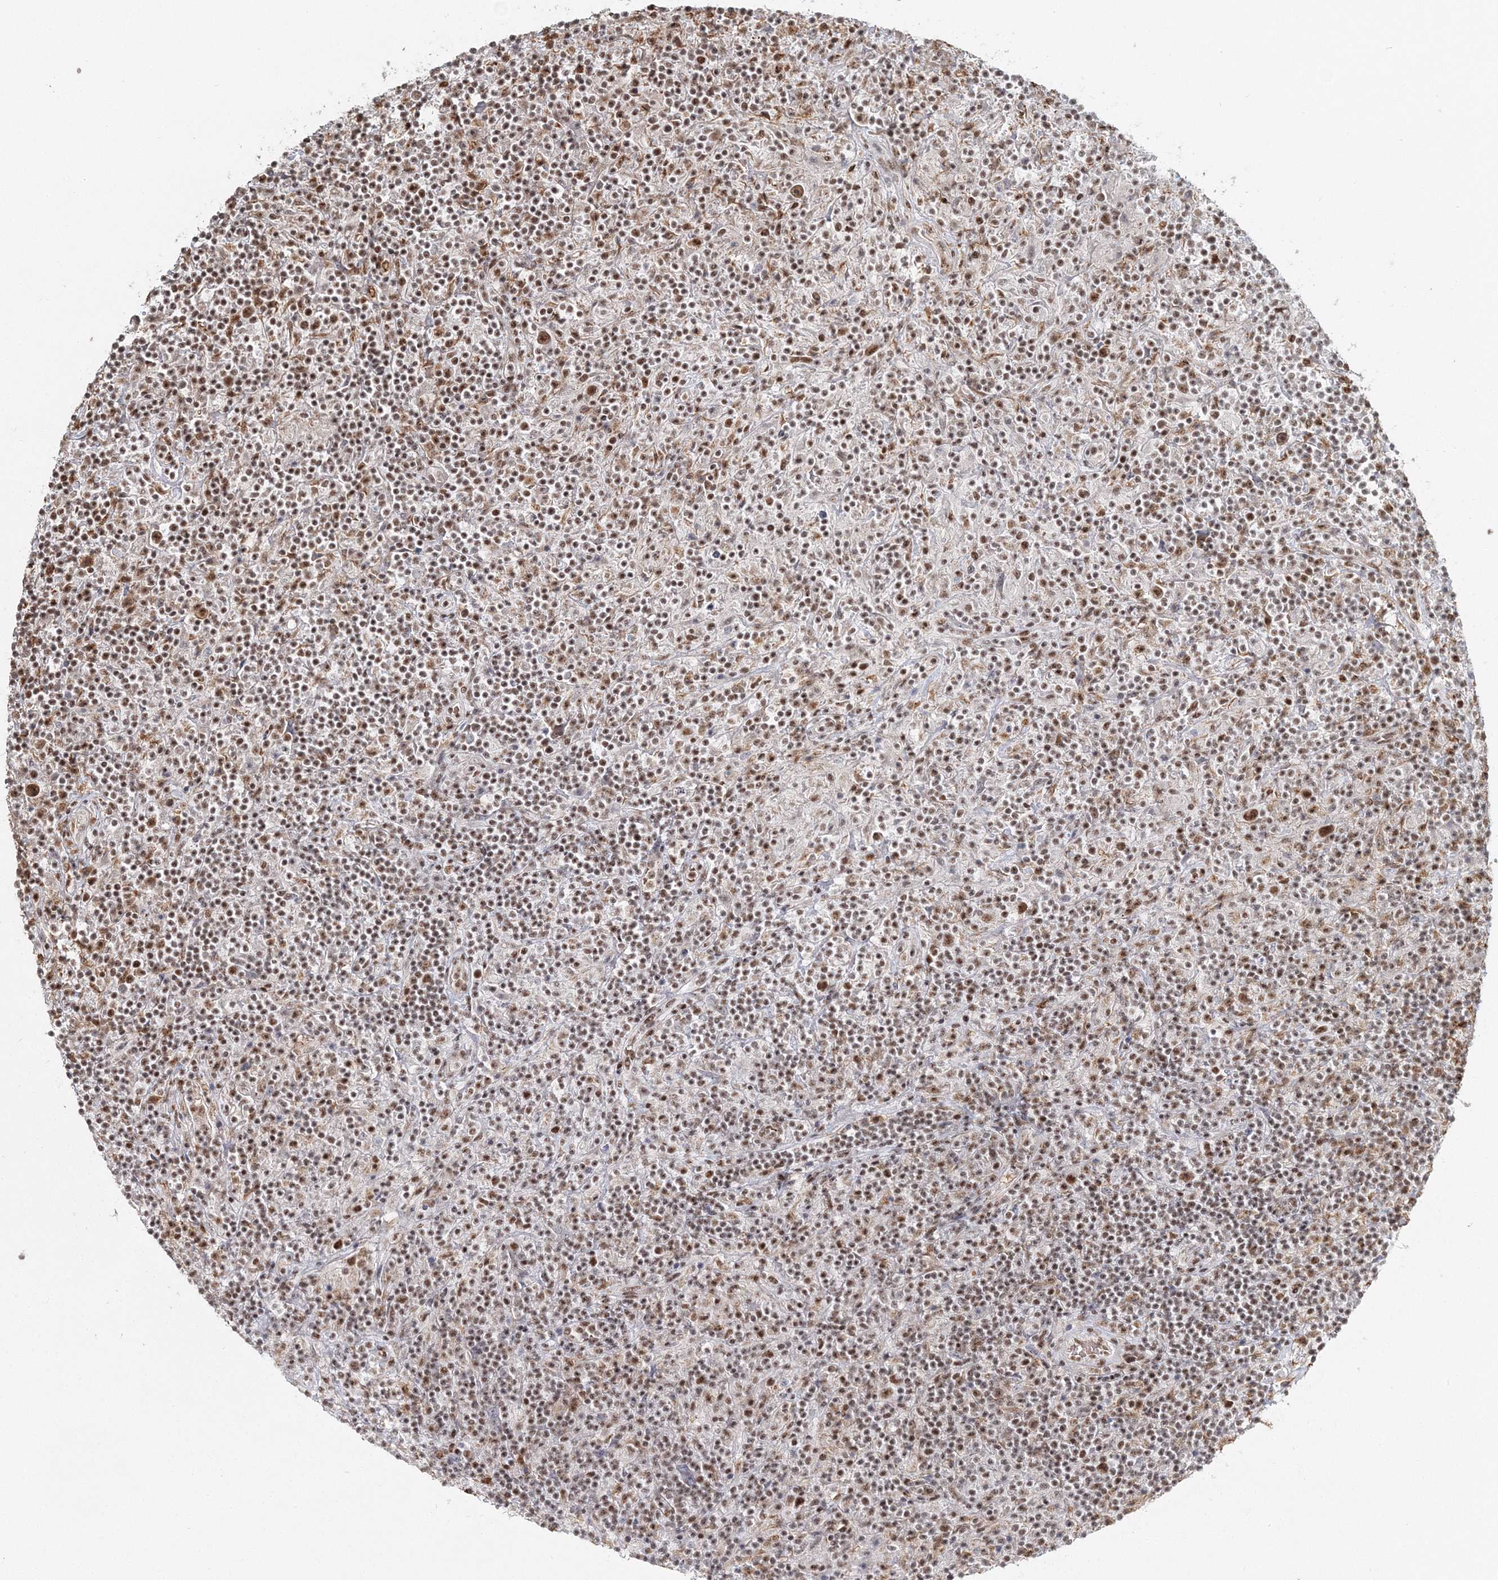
{"staining": {"intensity": "moderate", "quantity": ">75%", "location": "nuclear"}, "tissue": "lymphoma", "cell_type": "Tumor cells", "image_type": "cancer", "snomed": [{"axis": "morphology", "description": "Hodgkin's disease, NOS"}, {"axis": "topography", "description": "Lymph node"}], "caption": "Immunohistochemistry (IHC) photomicrograph of neoplastic tissue: human Hodgkin's disease stained using IHC displays medium levels of moderate protein expression localized specifically in the nuclear of tumor cells, appearing as a nuclear brown color.", "gene": "QRICH1", "patient": {"sex": "male", "age": 70}}